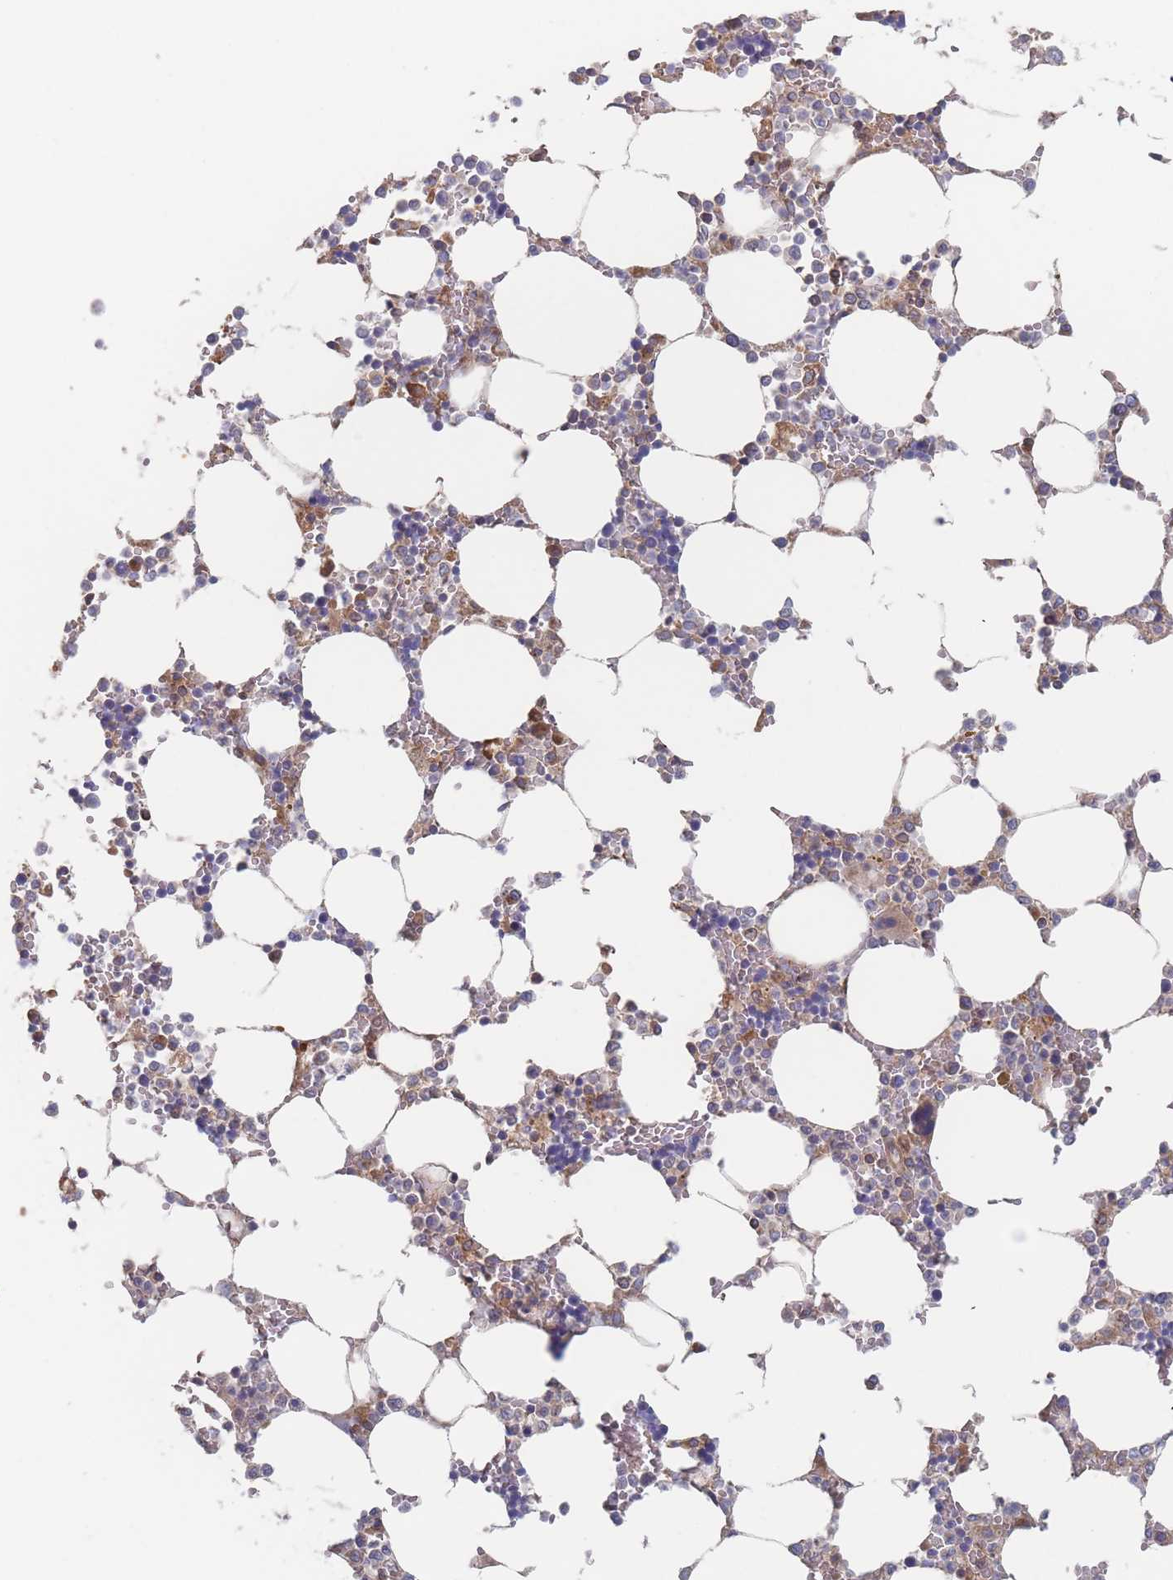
{"staining": {"intensity": "moderate", "quantity": "<25%", "location": "cytoplasmic/membranous"}, "tissue": "bone marrow", "cell_type": "Hematopoietic cells", "image_type": "normal", "snomed": [{"axis": "morphology", "description": "Normal tissue, NOS"}, {"axis": "topography", "description": "Bone marrow"}], "caption": "A histopathology image of human bone marrow stained for a protein displays moderate cytoplasmic/membranous brown staining in hematopoietic cells. (IHC, brightfield microscopy, high magnification).", "gene": "KDSR", "patient": {"sex": "male", "age": 64}}